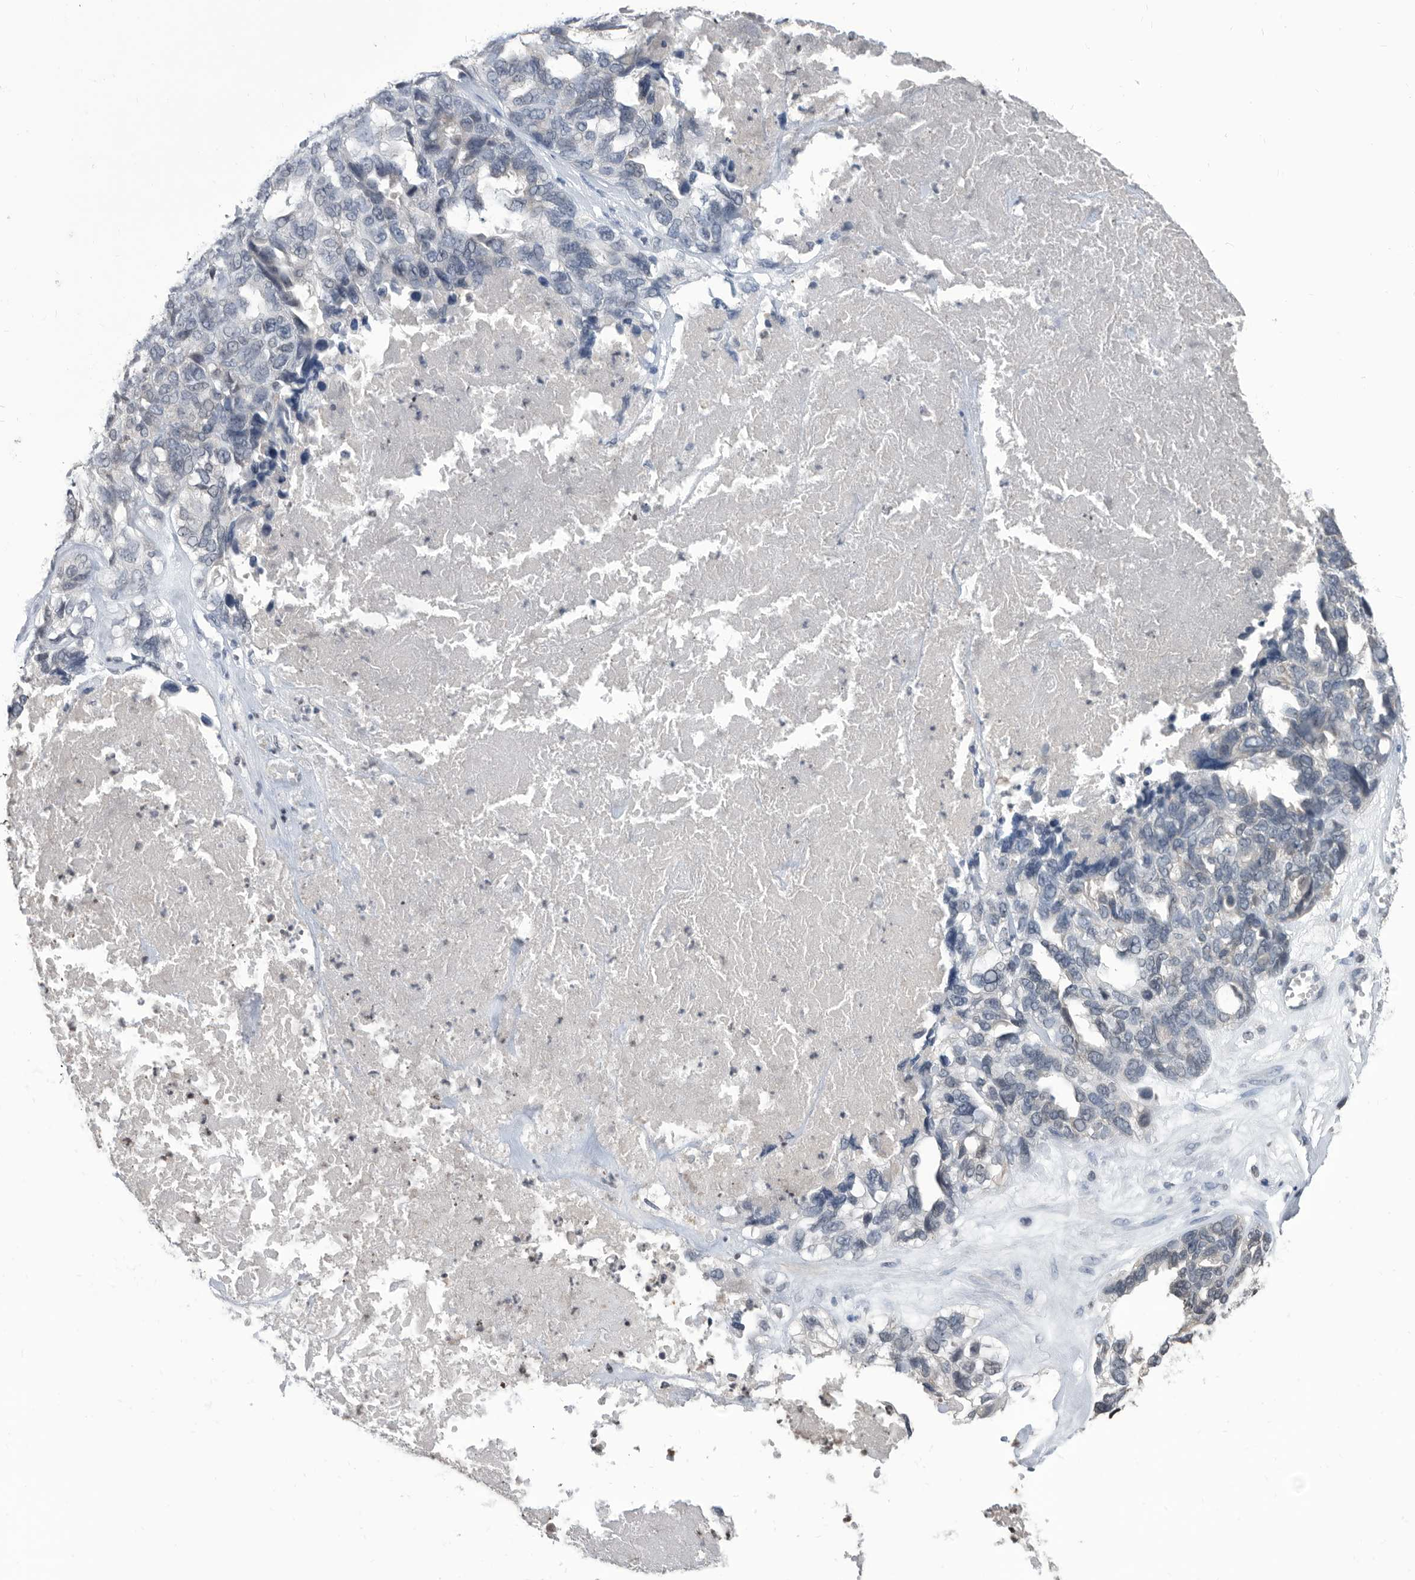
{"staining": {"intensity": "negative", "quantity": "none", "location": "none"}, "tissue": "ovarian cancer", "cell_type": "Tumor cells", "image_type": "cancer", "snomed": [{"axis": "morphology", "description": "Cystadenocarcinoma, serous, NOS"}, {"axis": "topography", "description": "Ovary"}], "caption": "A histopathology image of human ovarian cancer is negative for staining in tumor cells.", "gene": "TSTD1", "patient": {"sex": "female", "age": 79}}